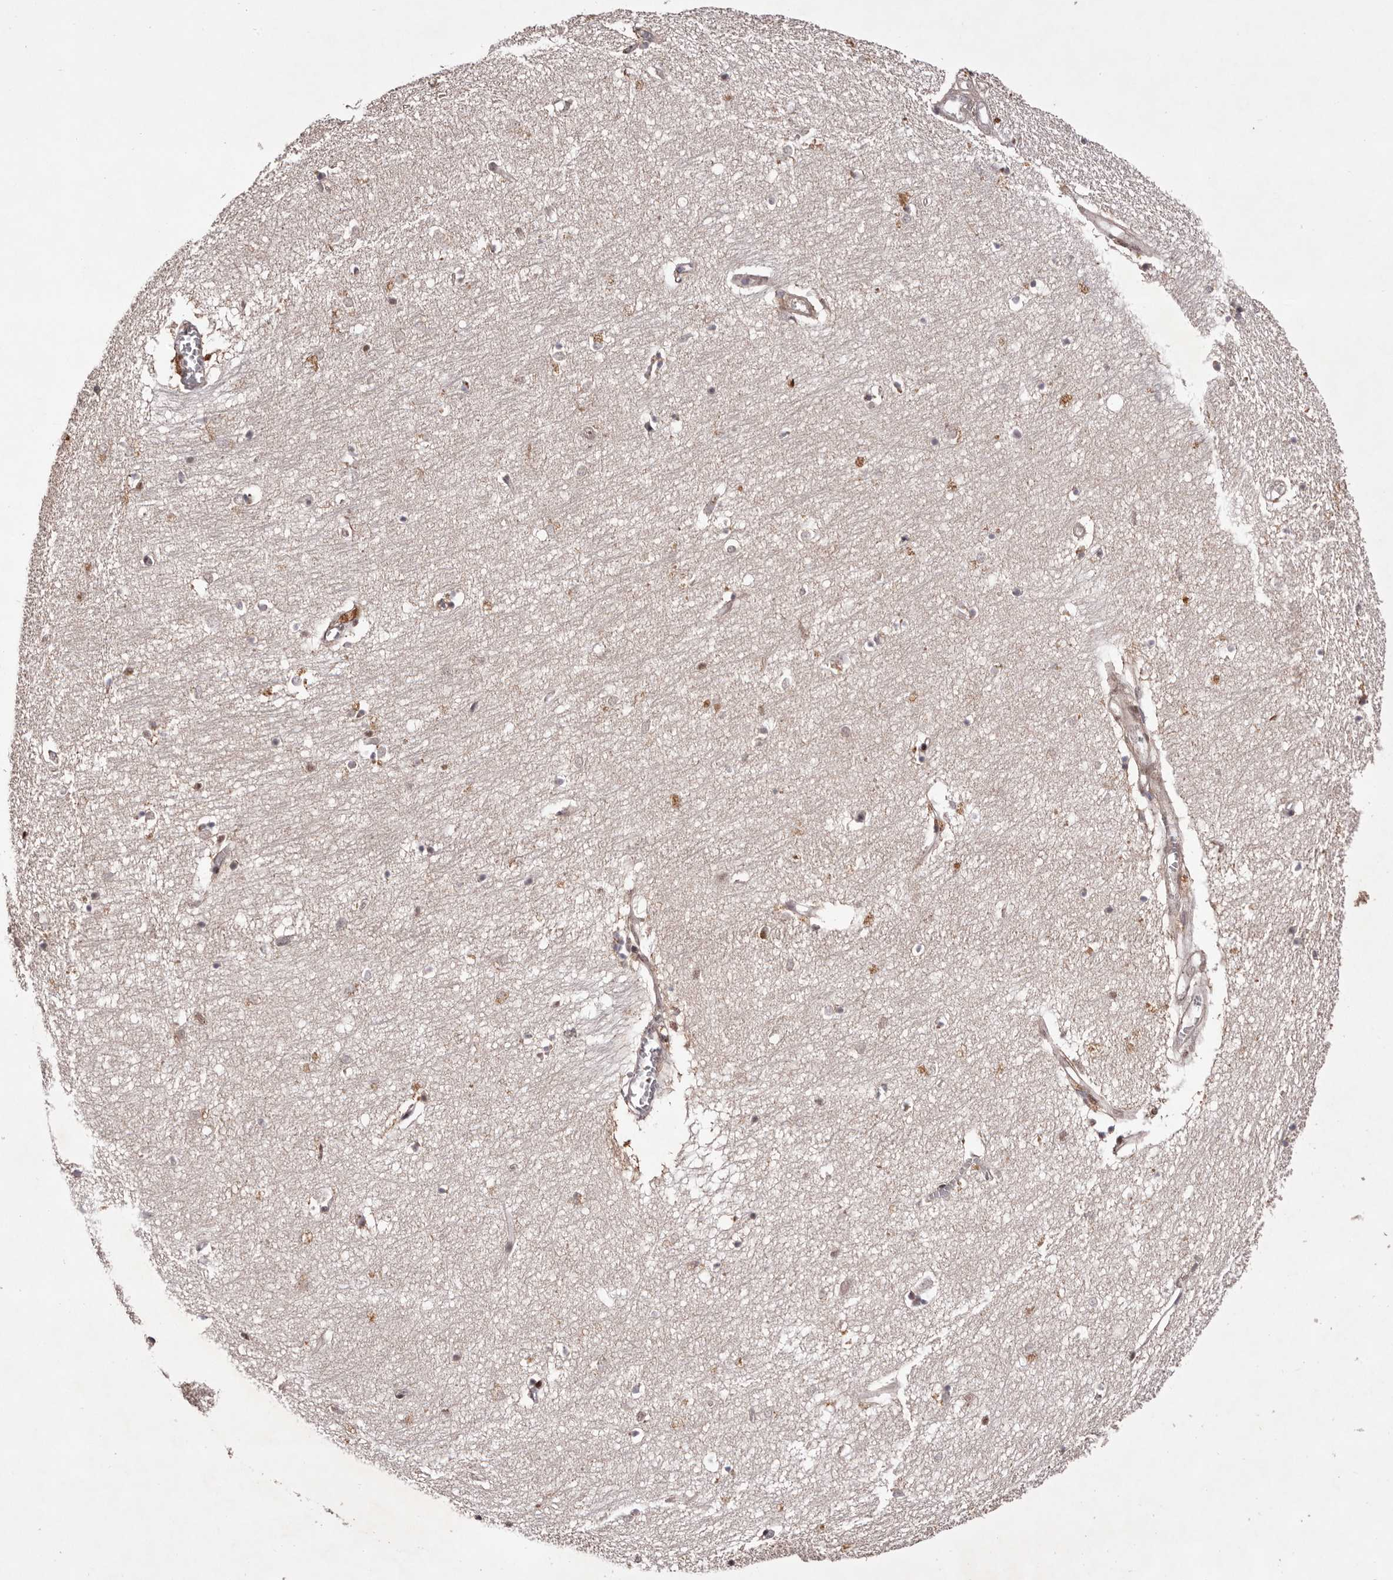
{"staining": {"intensity": "weak", "quantity": "25%-75%", "location": "cytoplasmic/membranous"}, "tissue": "hippocampus", "cell_type": "Glial cells", "image_type": "normal", "snomed": [{"axis": "morphology", "description": "Normal tissue, NOS"}, {"axis": "topography", "description": "Hippocampus"}], "caption": "Unremarkable hippocampus reveals weak cytoplasmic/membranous positivity in approximately 25%-75% of glial cells, visualized by immunohistochemistry. (DAB (3,3'-diaminobenzidine) IHC, brown staining for protein, blue staining for nuclei).", "gene": "FBXO5", "patient": {"sex": "female", "age": 64}}